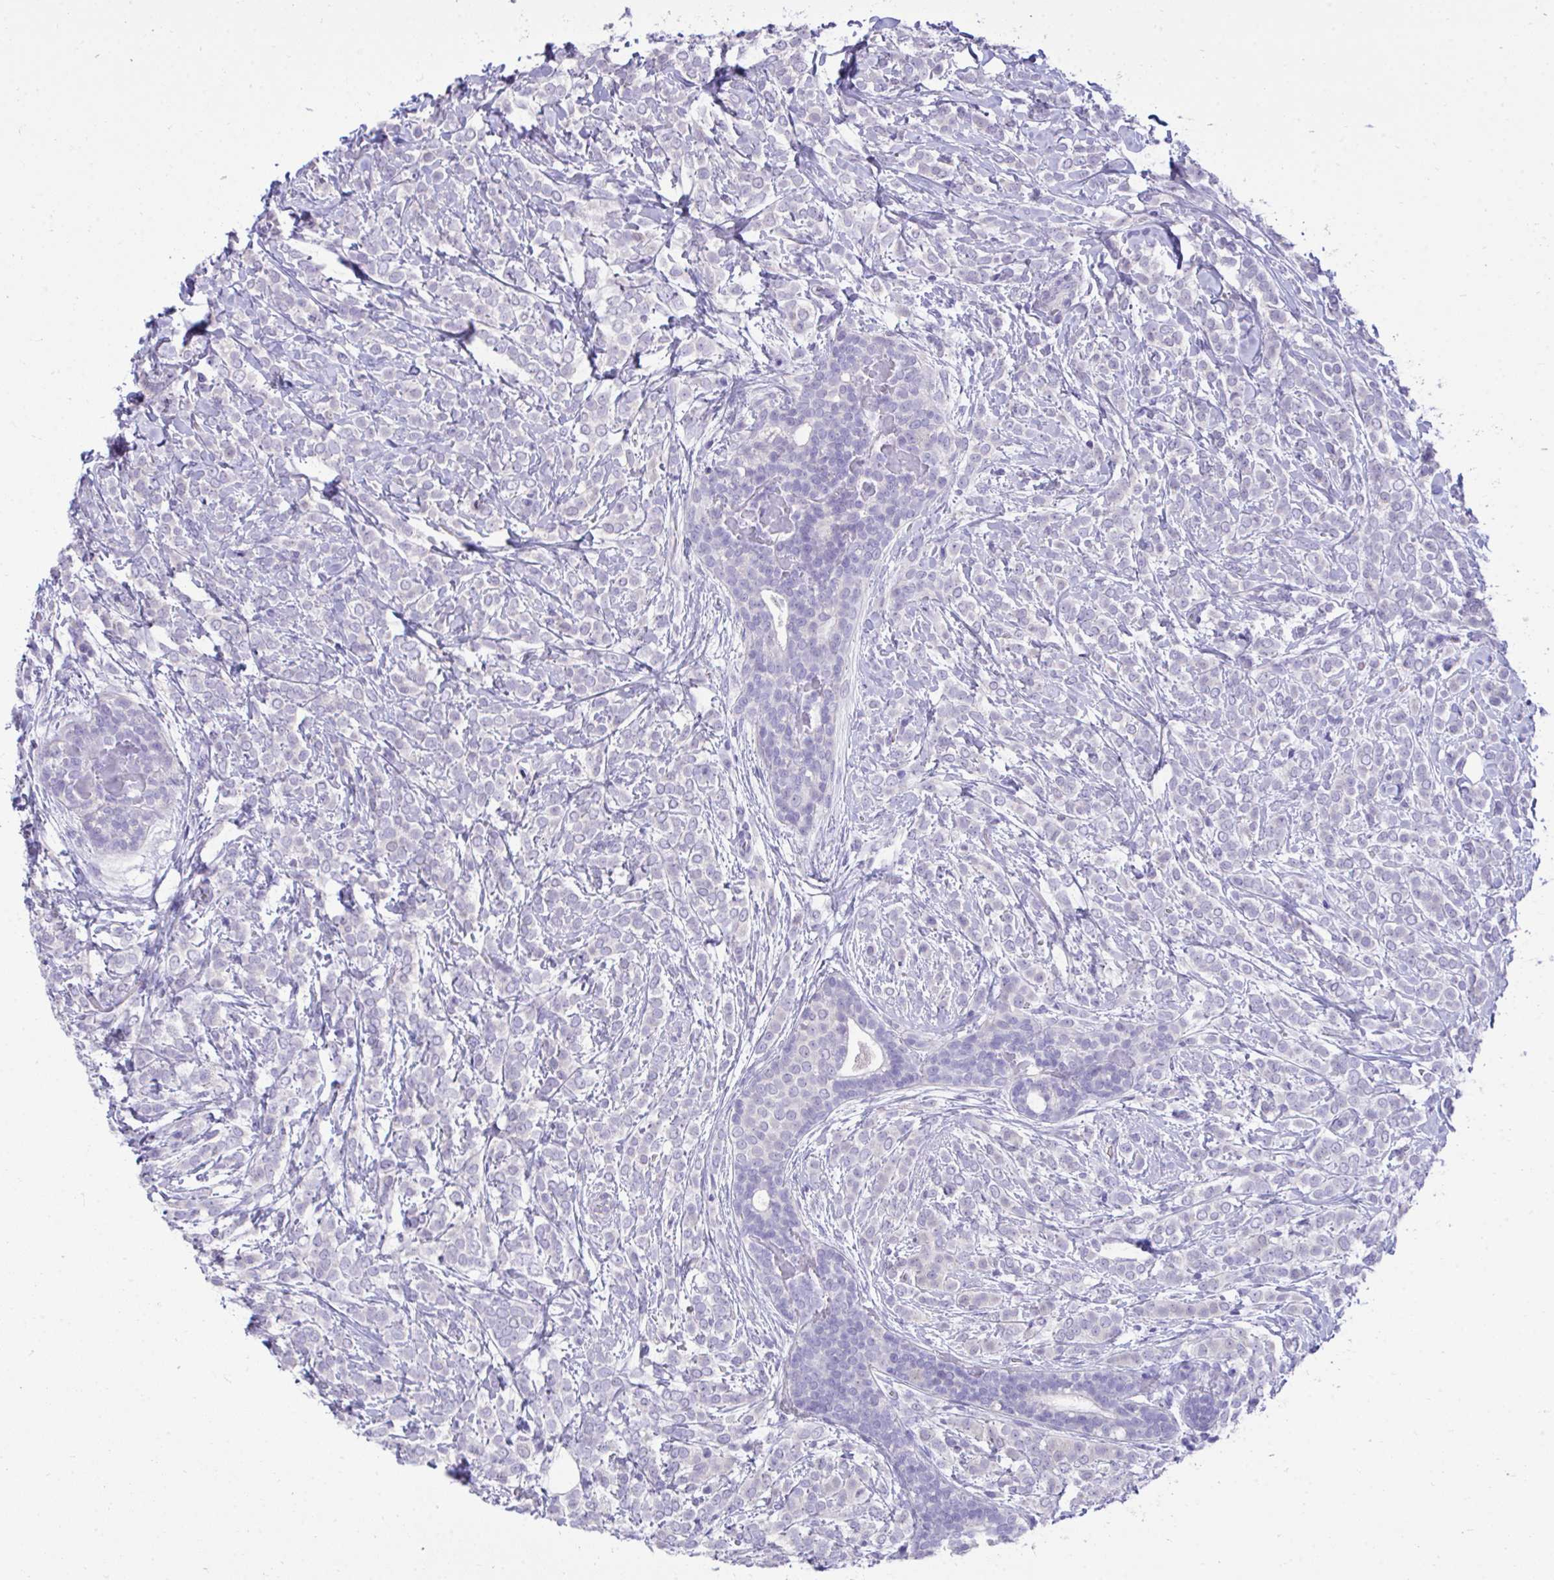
{"staining": {"intensity": "negative", "quantity": "none", "location": "none"}, "tissue": "breast cancer", "cell_type": "Tumor cells", "image_type": "cancer", "snomed": [{"axis": "morphology", "description": "Lobular carcinoma"}, {"axis": "topography", "description": "Breast"}], "caption": "Immunohistochemistry (IHC) photomicrograph of human lobular carcinoma (breast) stained for a protein (brown), which reveals no staining in tumor cells.", "gene": "TMCO5A", "patient": {"sex": "female", "age": 49}}